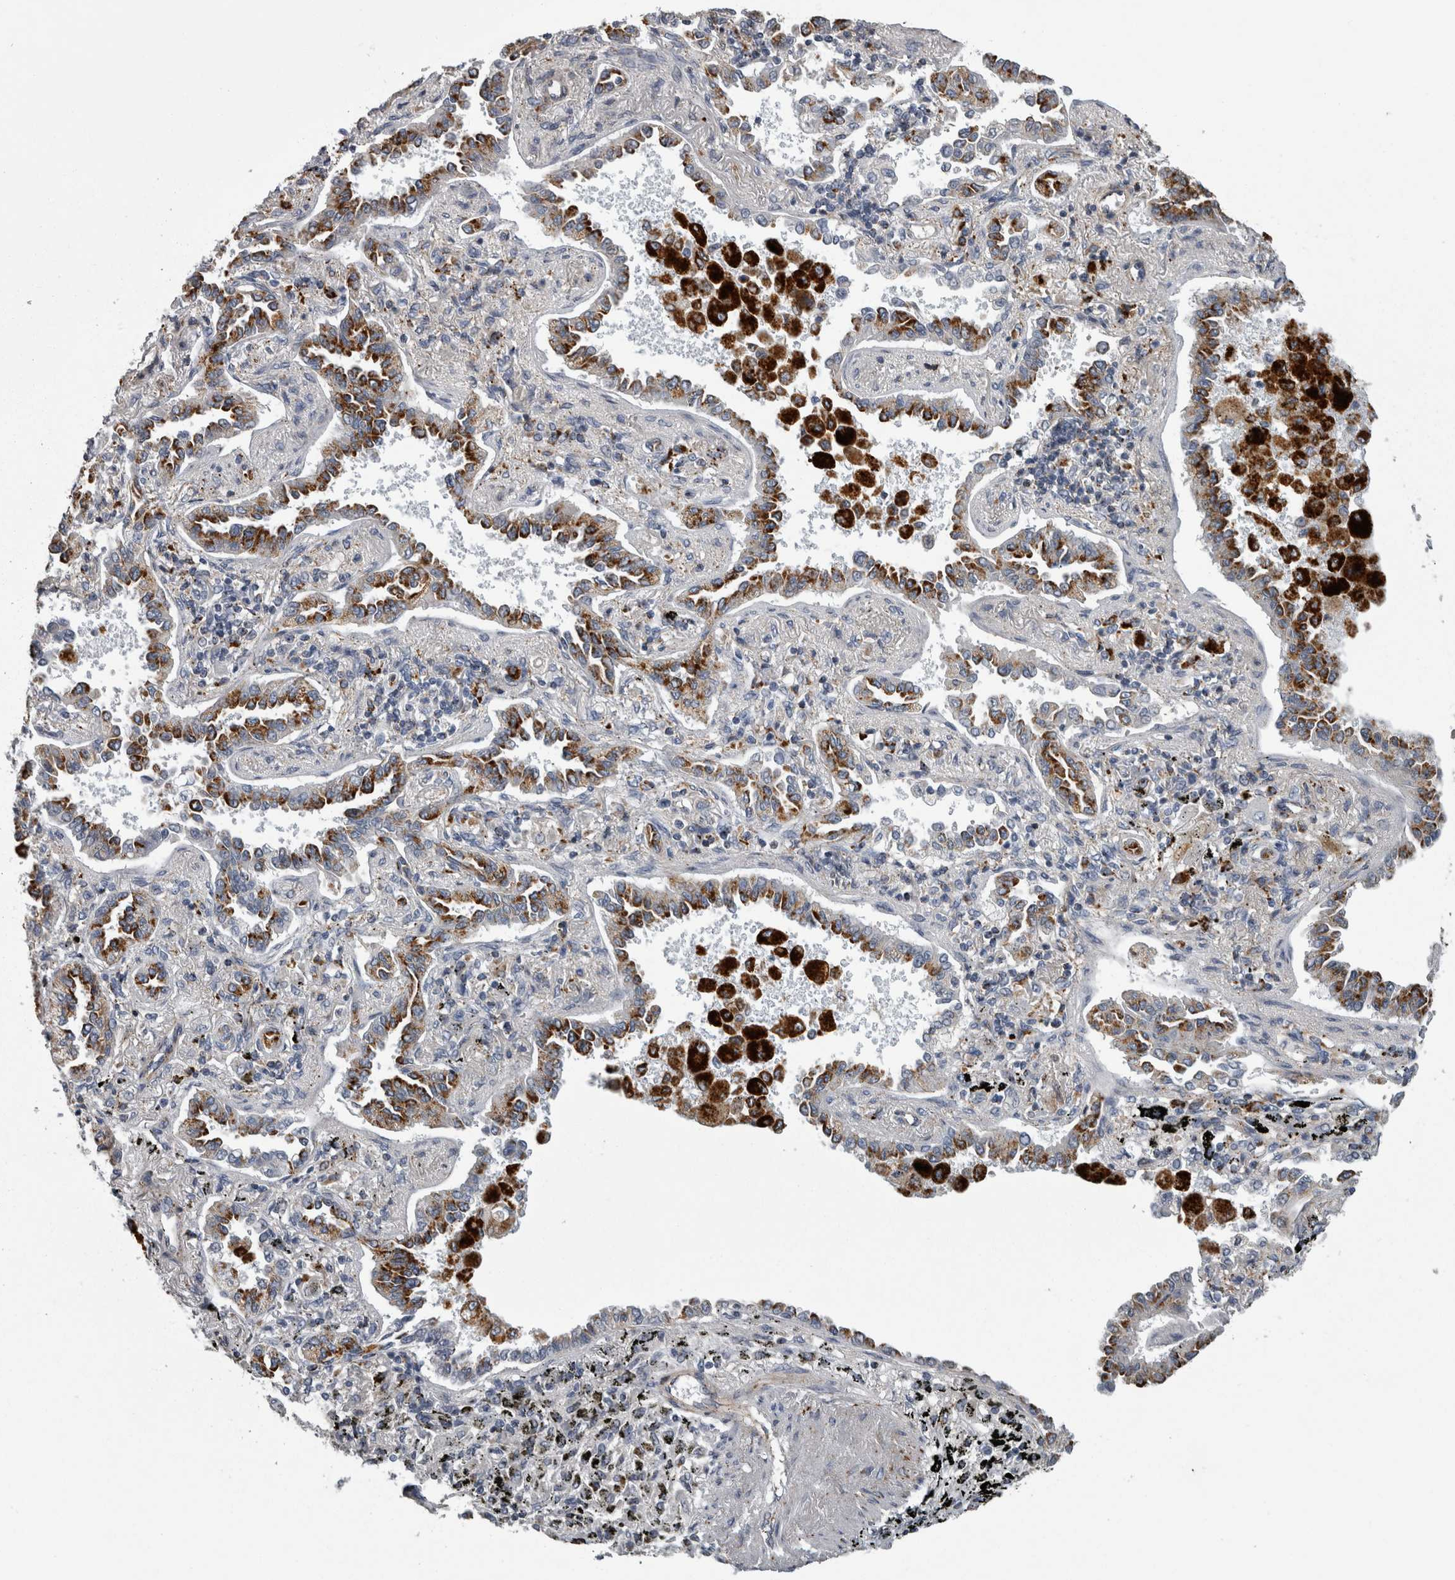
{"staining": {"intensity": "moderate", "quantity": ">75%", "location": "cytoplasmic/membranous"}, "tissue": "lung cancer", "cell_type": "Tumor cells", "image_type": "cancer", "snomed": [{"axis": "morphology", "description": "Normal tissue, NOS"}, {"axis": "morphology", "description": "Adenocarcinoma, NOS"}, {"axis": "topography", "description": "Lung"}], "caption": "Immunohistochemistry staining of lung adenocarcinoma, which demonstrates medium levels of moderate cytoplasmic/membranous staining in about >75% of tumor cells indicating moderate cytoplasmic/membranous protein staining. The staining was performed using DAB (3,3'-diaminobenzidine) (brown) for protein detection and nuclei were counterstained in hematoxylin (blue).", "gene": "DPP7", "patient": {"sex": "male", "age": 59}}